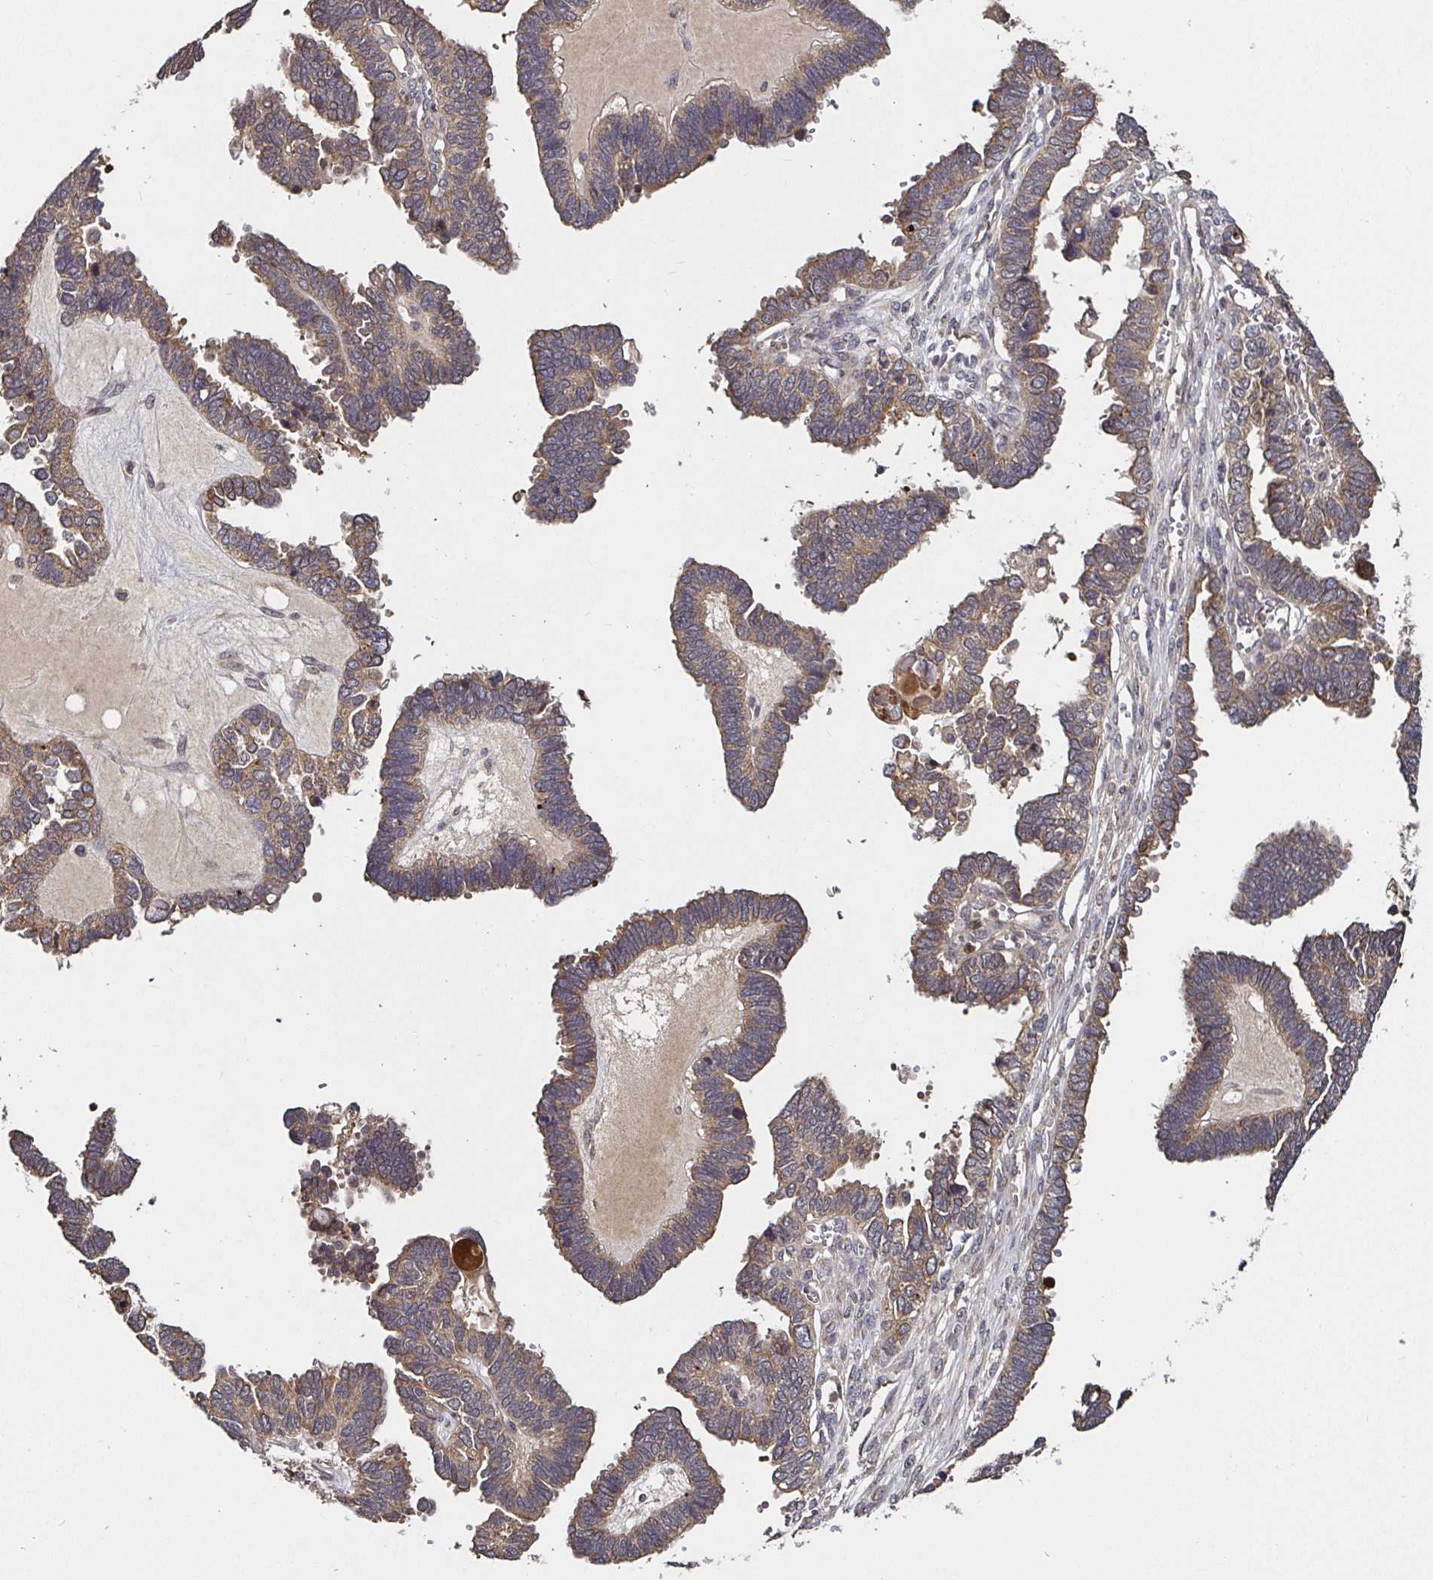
{"staining": {"intensity": "weak", "quantity": ">75%", "location": "cytoplasmic/membranous"}, "tissue": "ovarian cancer", "cell_type": "Tumor cells", "image_type": "cancer", "snomed": [{"axis": "morphology", "description": "Cystadenocarcinoma, serous, NOS"}, {"axis": "topography", "description": "Ovary"}], "caption": "There is low levels of weak cytoplasmic/membranous expression in tumor cells of ovarian cancer (serous cystadenocarcinoma), as demonstrated by immunohistochemical staining (brown color).", "gene": "SMYD3", "patient": {"sex": "female", "age": 51}}